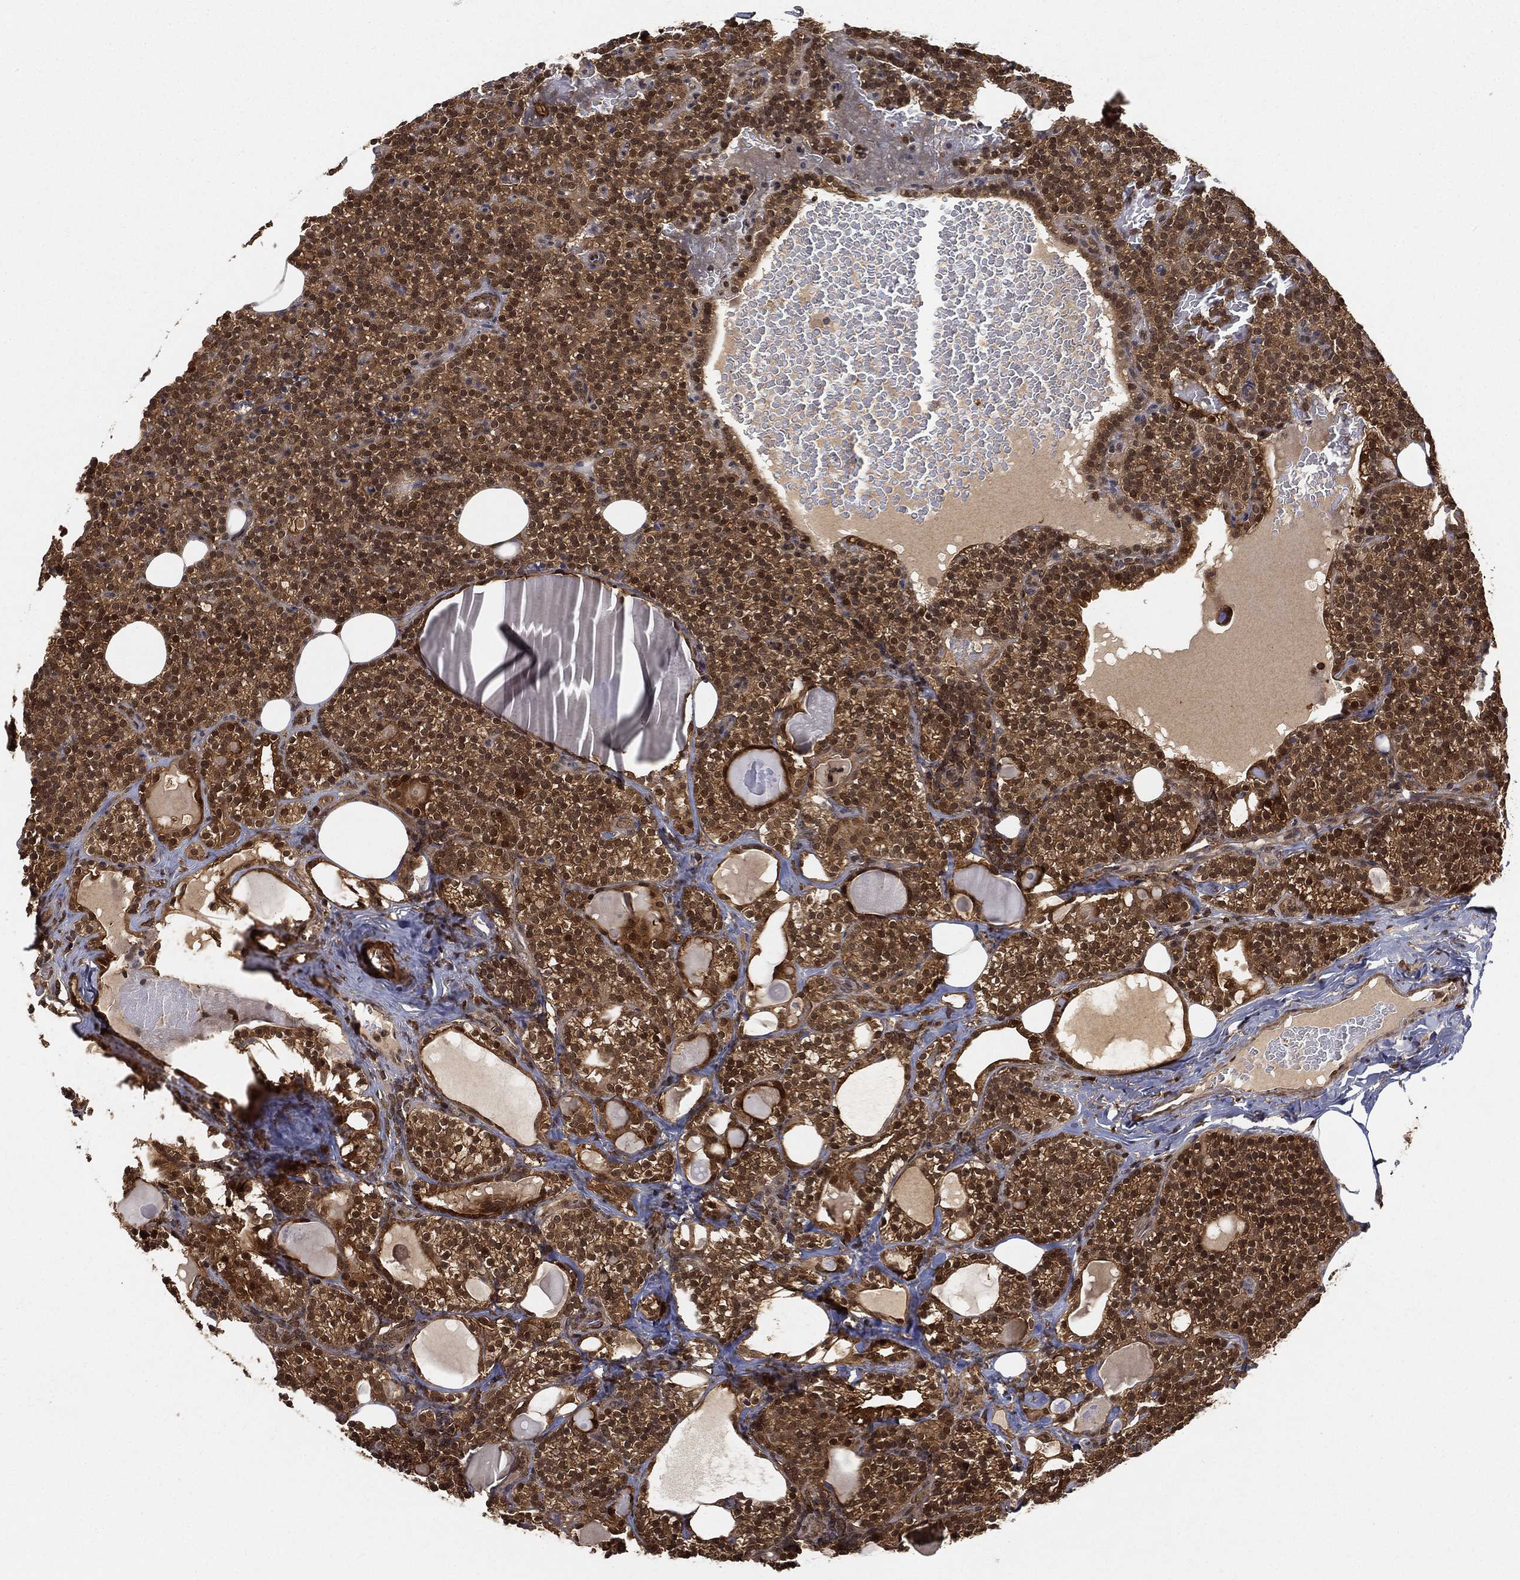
{"staining": {"intensity": "strong", "quantity": ">75%", "location": "cytoplasmic/membranous,nuclear"}, "tissue": "parathyroid gland", "cell_type": "Glandular cells", "image_type": "normal", "snomed": [{"axis": "morphology", "description": "Normal tissue, NOS"}, {"axis": "topography", "description": "Parathyroid gland"}], "caption": "Protein expression analysis of unremarkable human parathyroid gland reveals strong cytoplasmic/membranous,nuclear positivity in approximately >75% of glandular cells. (brown staining indicates protein expression, while blue staining denotes nuclei).", "gene": "CRYL1", "patient": {"sex": "female", "age": 63}}